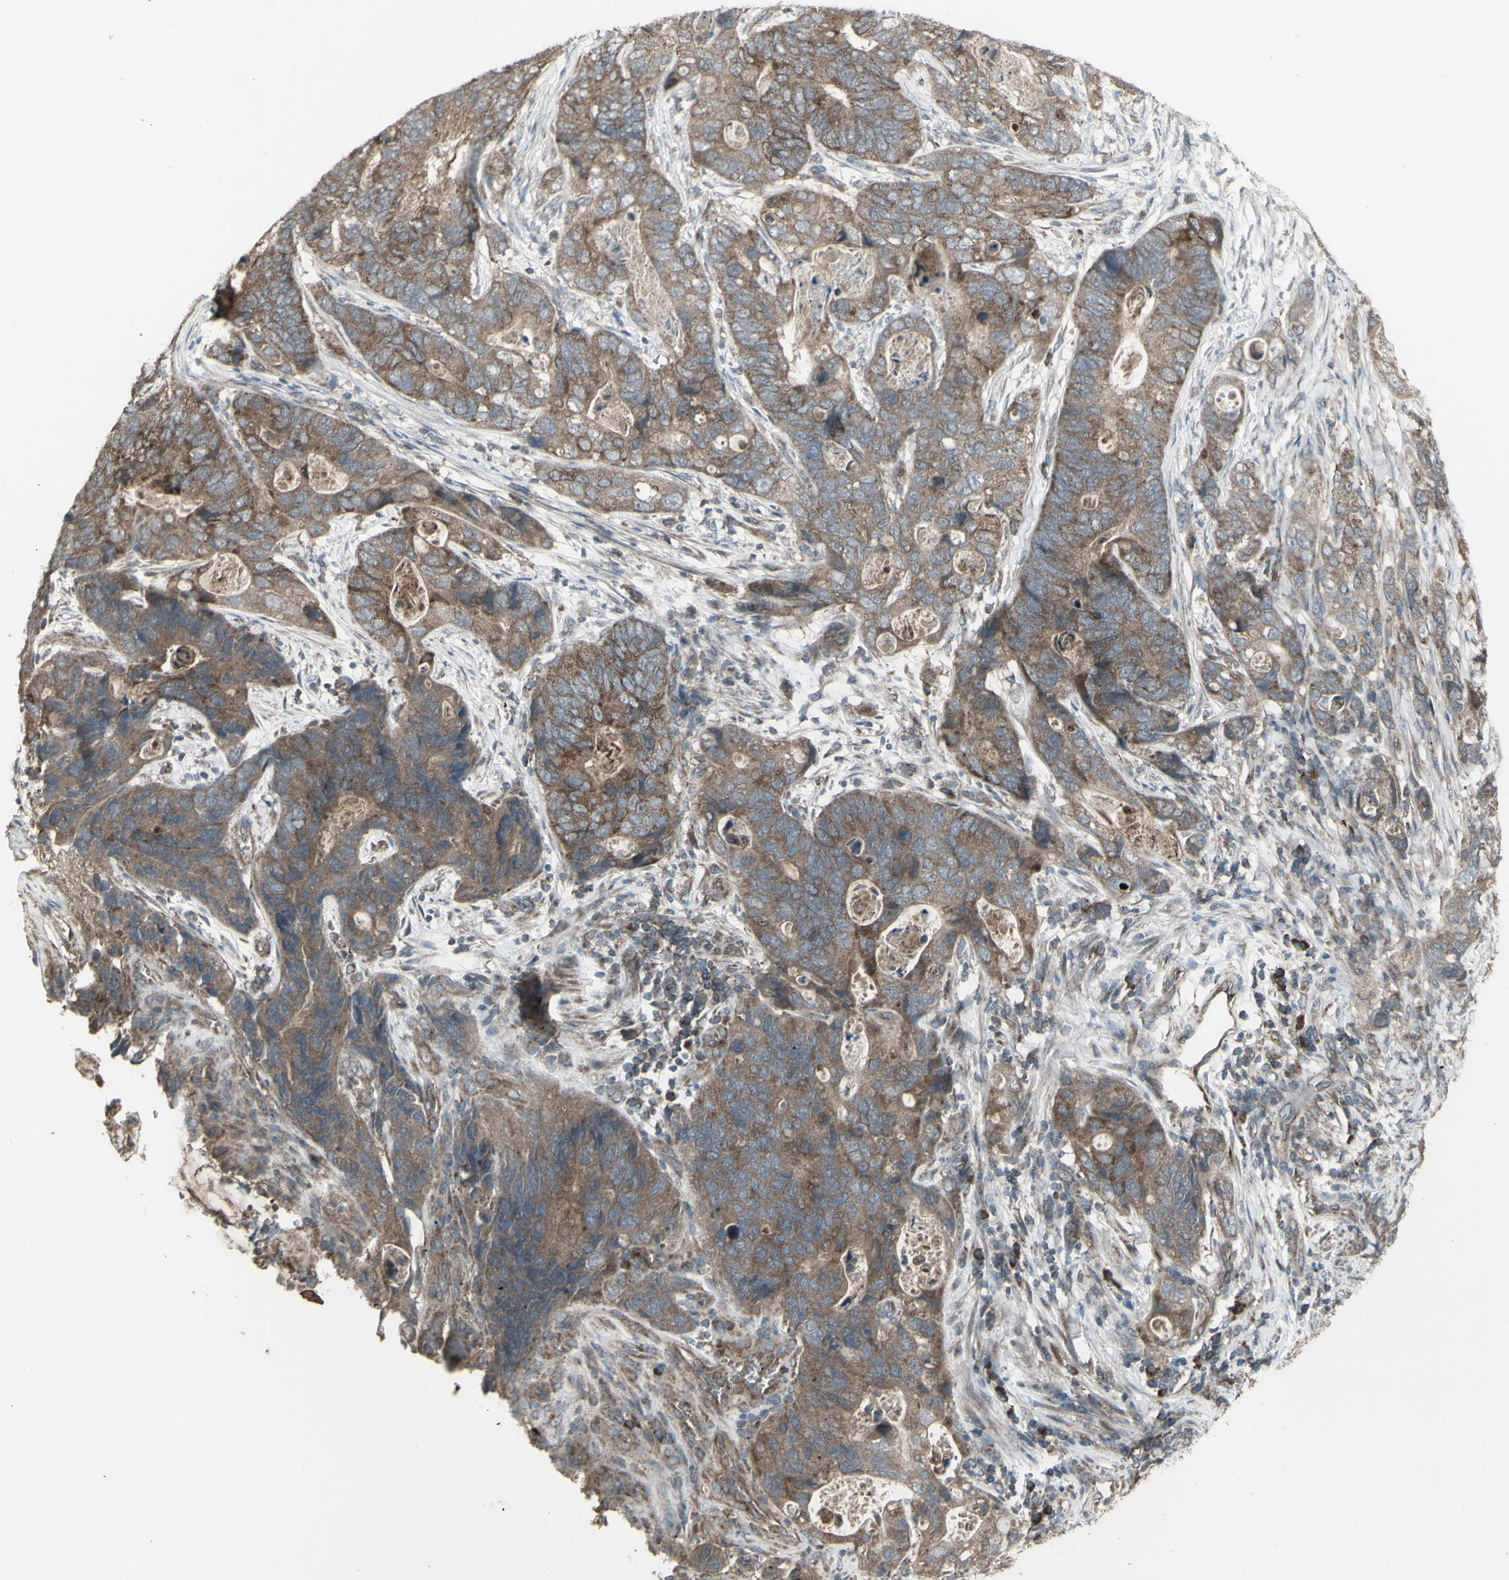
{"staining": {"intensity": "moderate", "quantity": ">75%", "location": "cytoplasmic/membranous"}, "tissue": "stomach cancer", "cell_type": "Tumor cells", "image_type": "cancer", "snomed": [{"axis": "morphology", "description": "Adenocarcinoma, NOS"}, {"axis": "topography", "description": "Stomach"}], "caption": "Stomach cancer (adenocarcinoma) stained with DAB immunohistochemistry shows medium levels of moderate cytoplasmic/membranous expression in about >75% of tumor cells. (brown staining indicates protein expression, while blue staining denotes nuclei).", "gene": "SHC1", "patient": {"sex": "female", "age": 89}}